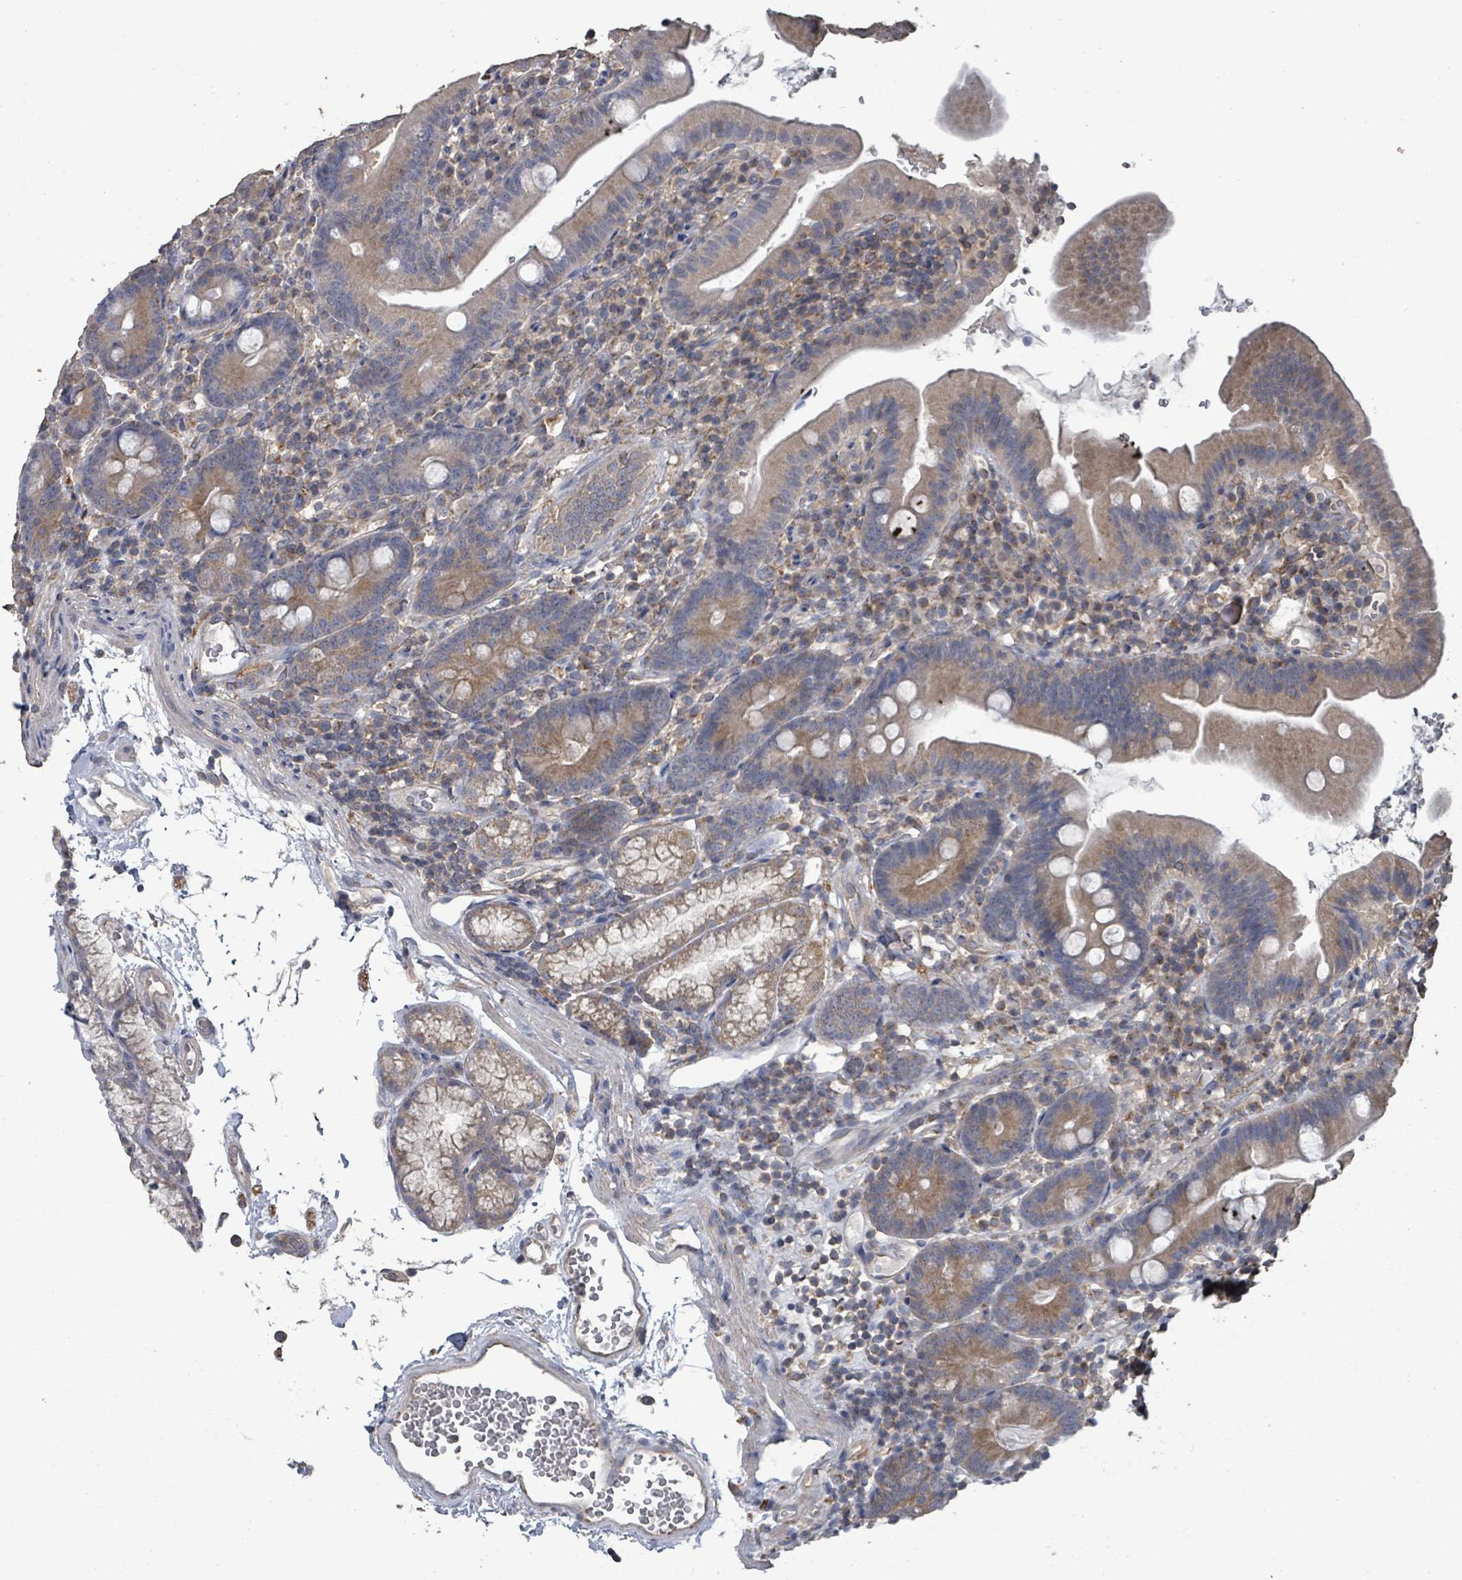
{"staining": {"intensity": "moderate", "quantity": "25%-75%", "location": "cytoplasmic/membranous"}, "tissue": "duodenum", "cell_type": "Glandular cells", "image_type": "normal", "snomed": [{"axis": "morphology", "description": "Normal tissue, NOS"}, {"axis": "topography", "description": "Duodenum"}], "caption": "Immunohistochemistry (IHC) (DAB) staining of unremarkable duodenum demonstrates moderate cytoplasmic/membranous protein positivity in approximately 25%-75% of glandular cells. (DAB IHC with brightfield microscopy, high magnification).", "gene": "SLC9A7", "patient": {"sex": "female", "age": 67}}